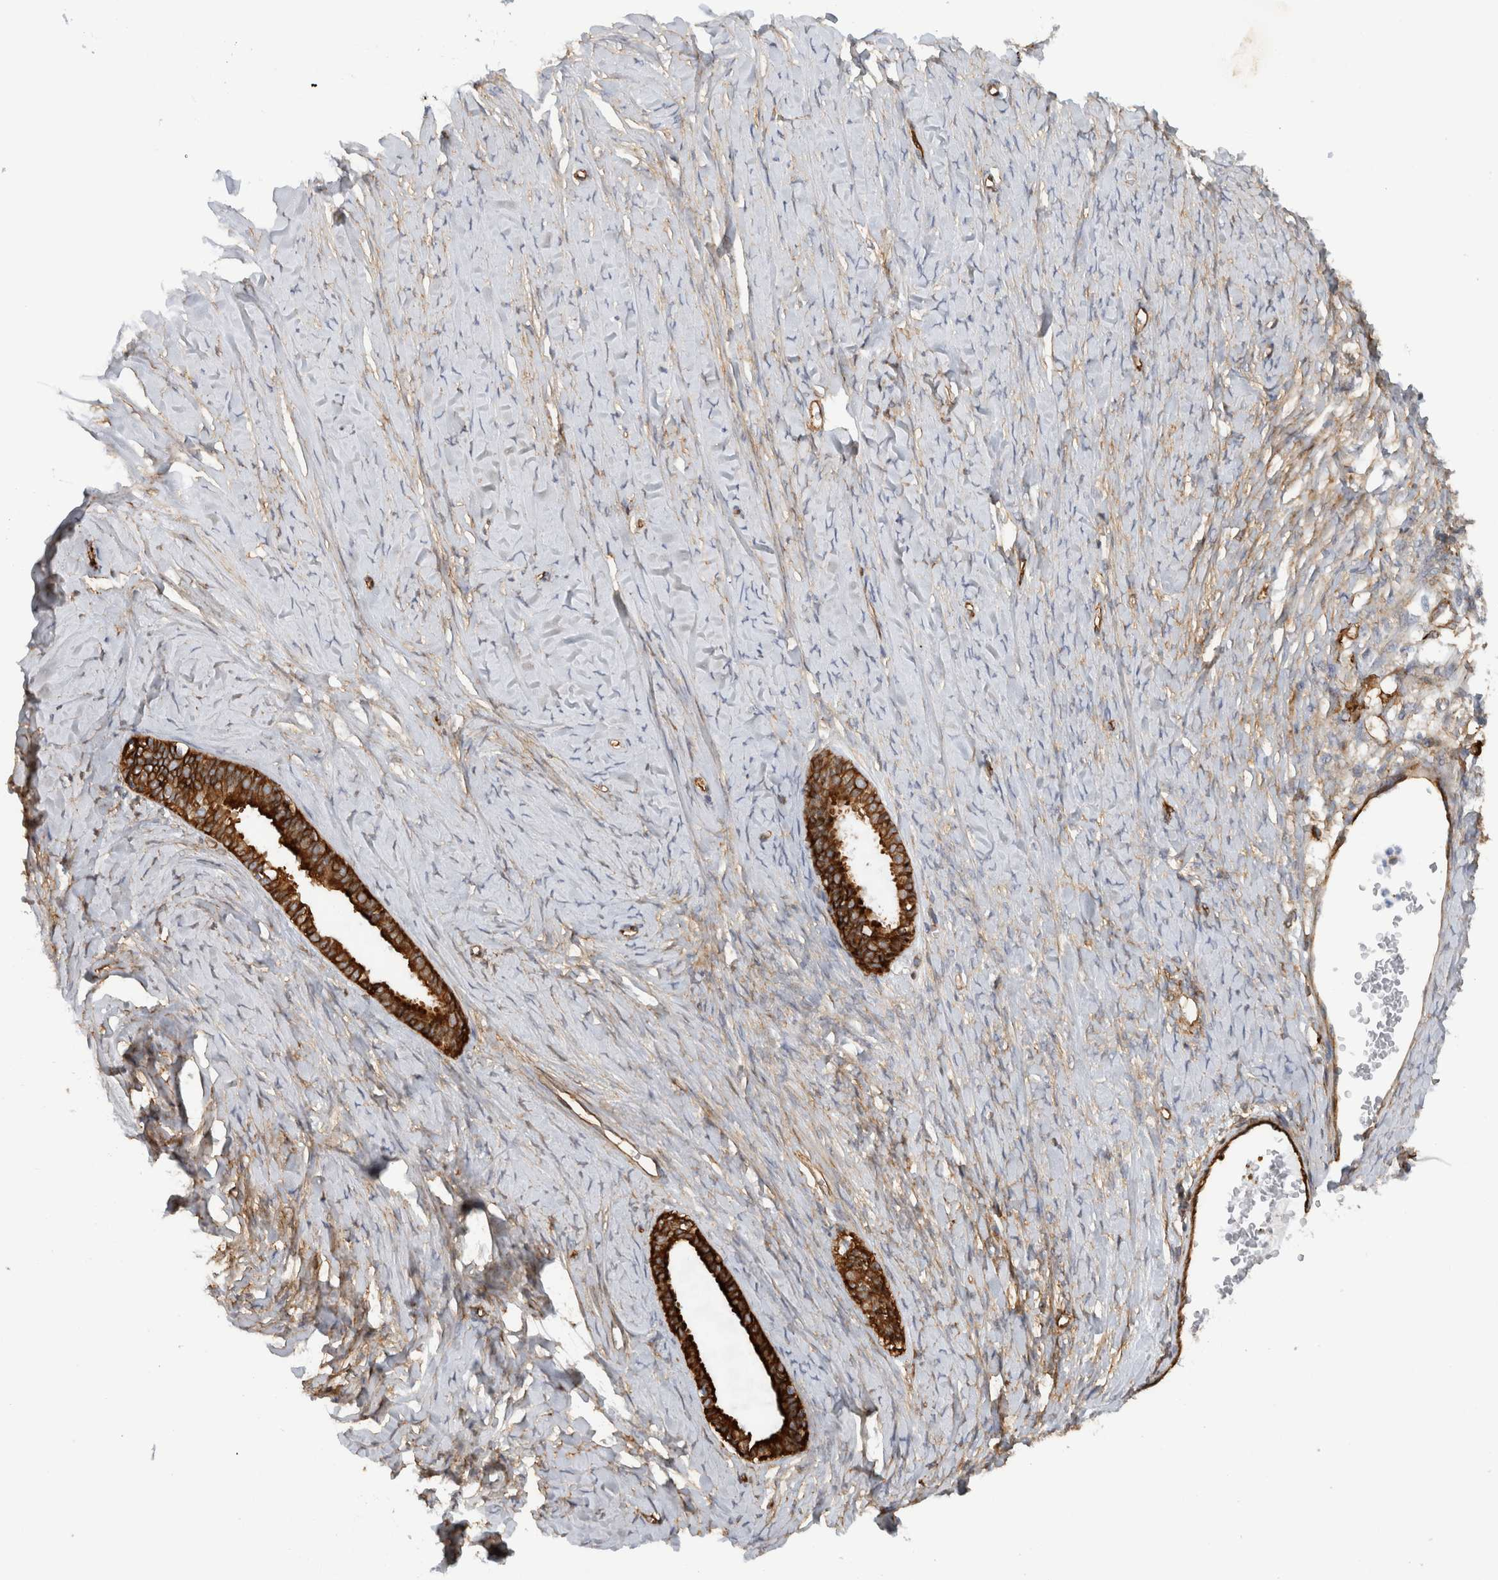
{"staining": {"intensity": "strong", "quantity": ">75%", "location": "cytoplasmic/membranous"}, "tissue": "ovarian cancer", "cell_type": "Tumor cells", "image_type": "cancer", "snomed": [{"axis": "morphology", "description": "Cystadenocarcinoma, serous, NOS"}, {"axis": "topography", "description": "Ovary"}], "caption": "Protein expression analysis of human ovarian cancer reveals strong cytoplasmic/membranous staining in about >75% of tumor cells.", "gene": "AHNAK", "patient": {"sex": "female", "age": 79}}